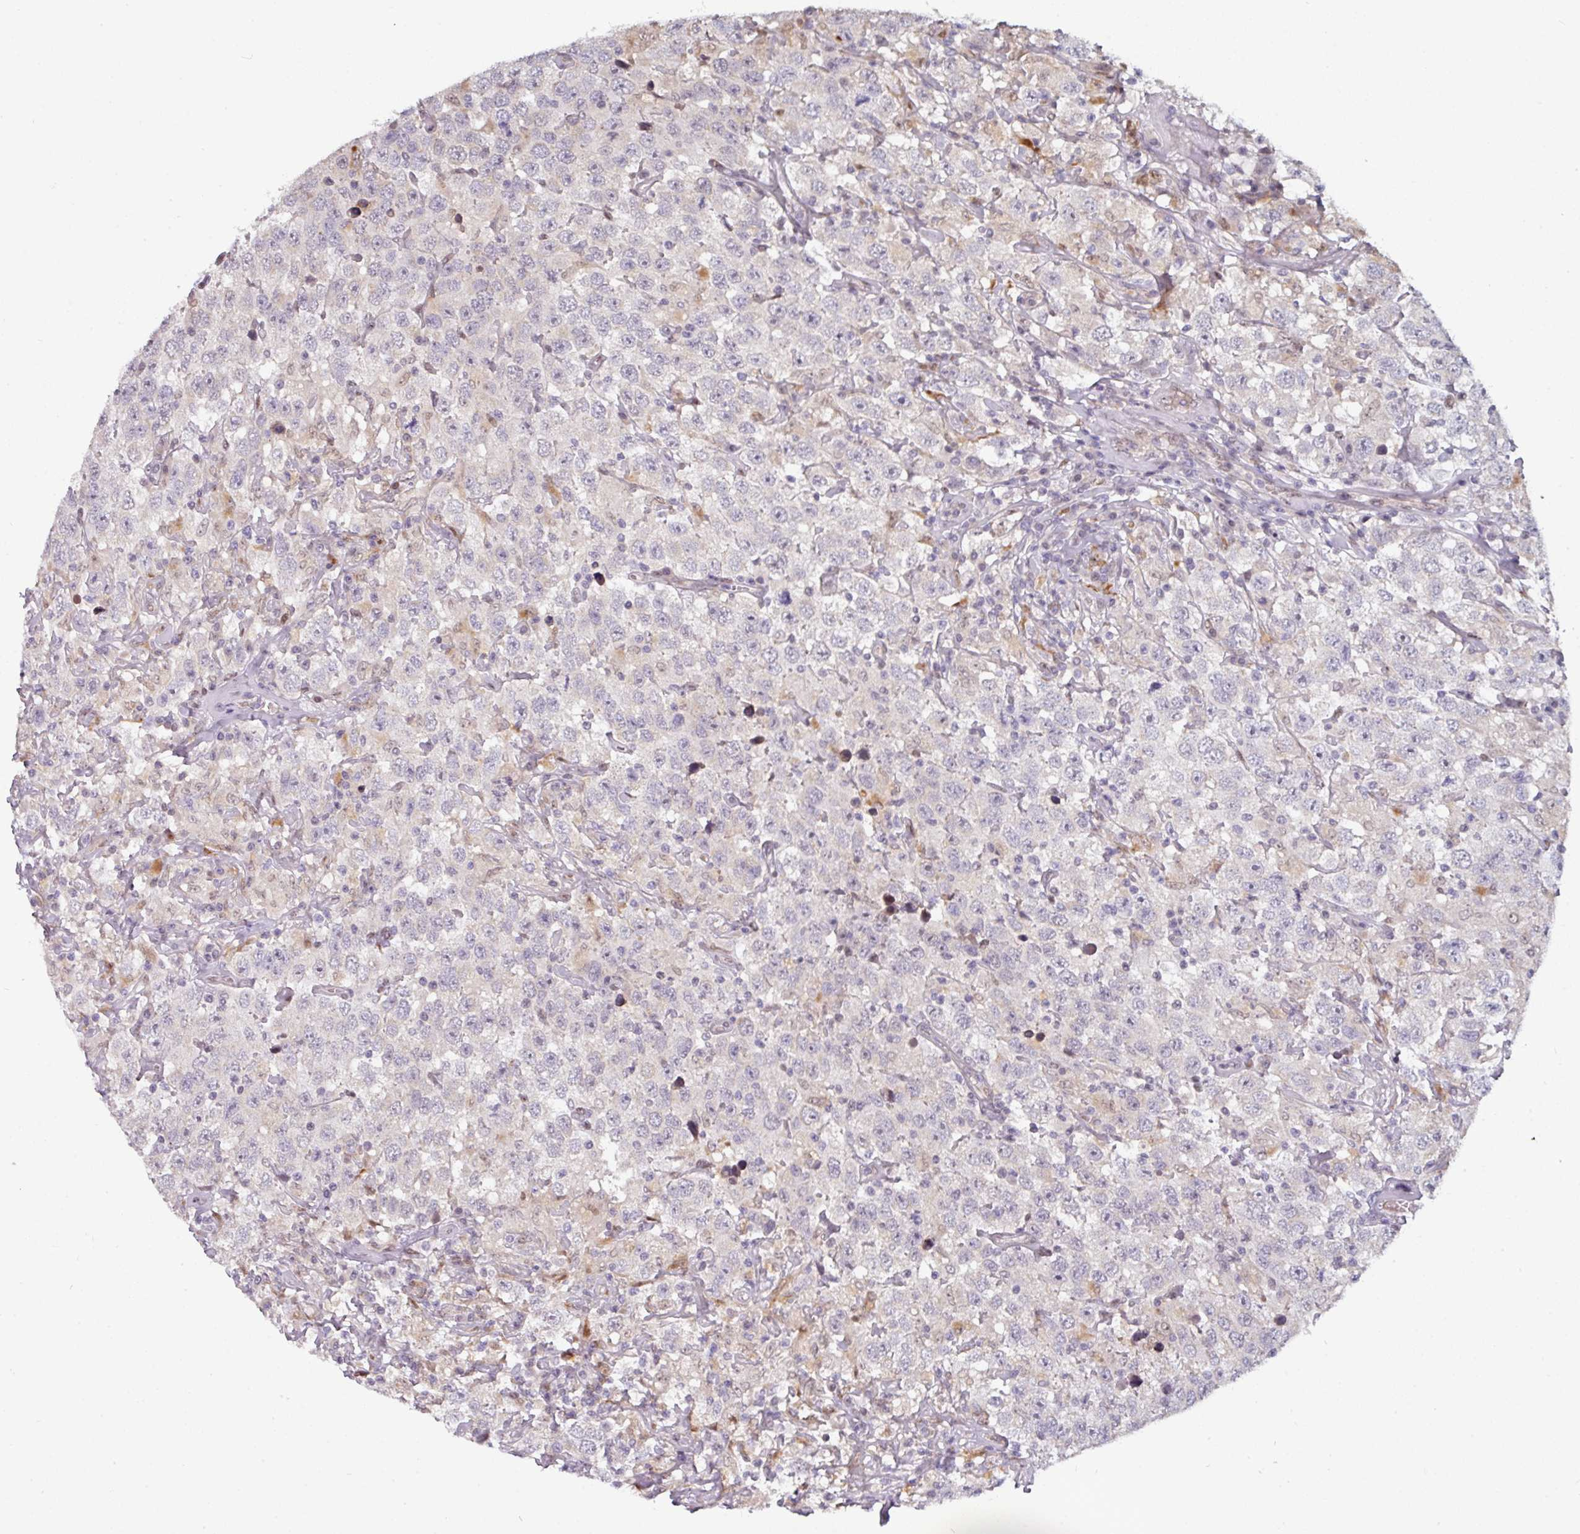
{"staining": {"intensity": "negative", "quantity": "none", "location": "none"}, "tissue": "testis cancer", "cell_type": "Tumor cells", "image_type": "cancer", "snomed": [{"axis": "morphology", "description": "Seminoma, NOS"}, {"axis": "topography", "description": "Testis"}], "caption": "A micrograph of seminoma (testis) stained for a protein reveals no brown staining in tumor cells.", "gene": "SWSAP1", "patient": {"sex": "male", "age": 41}}